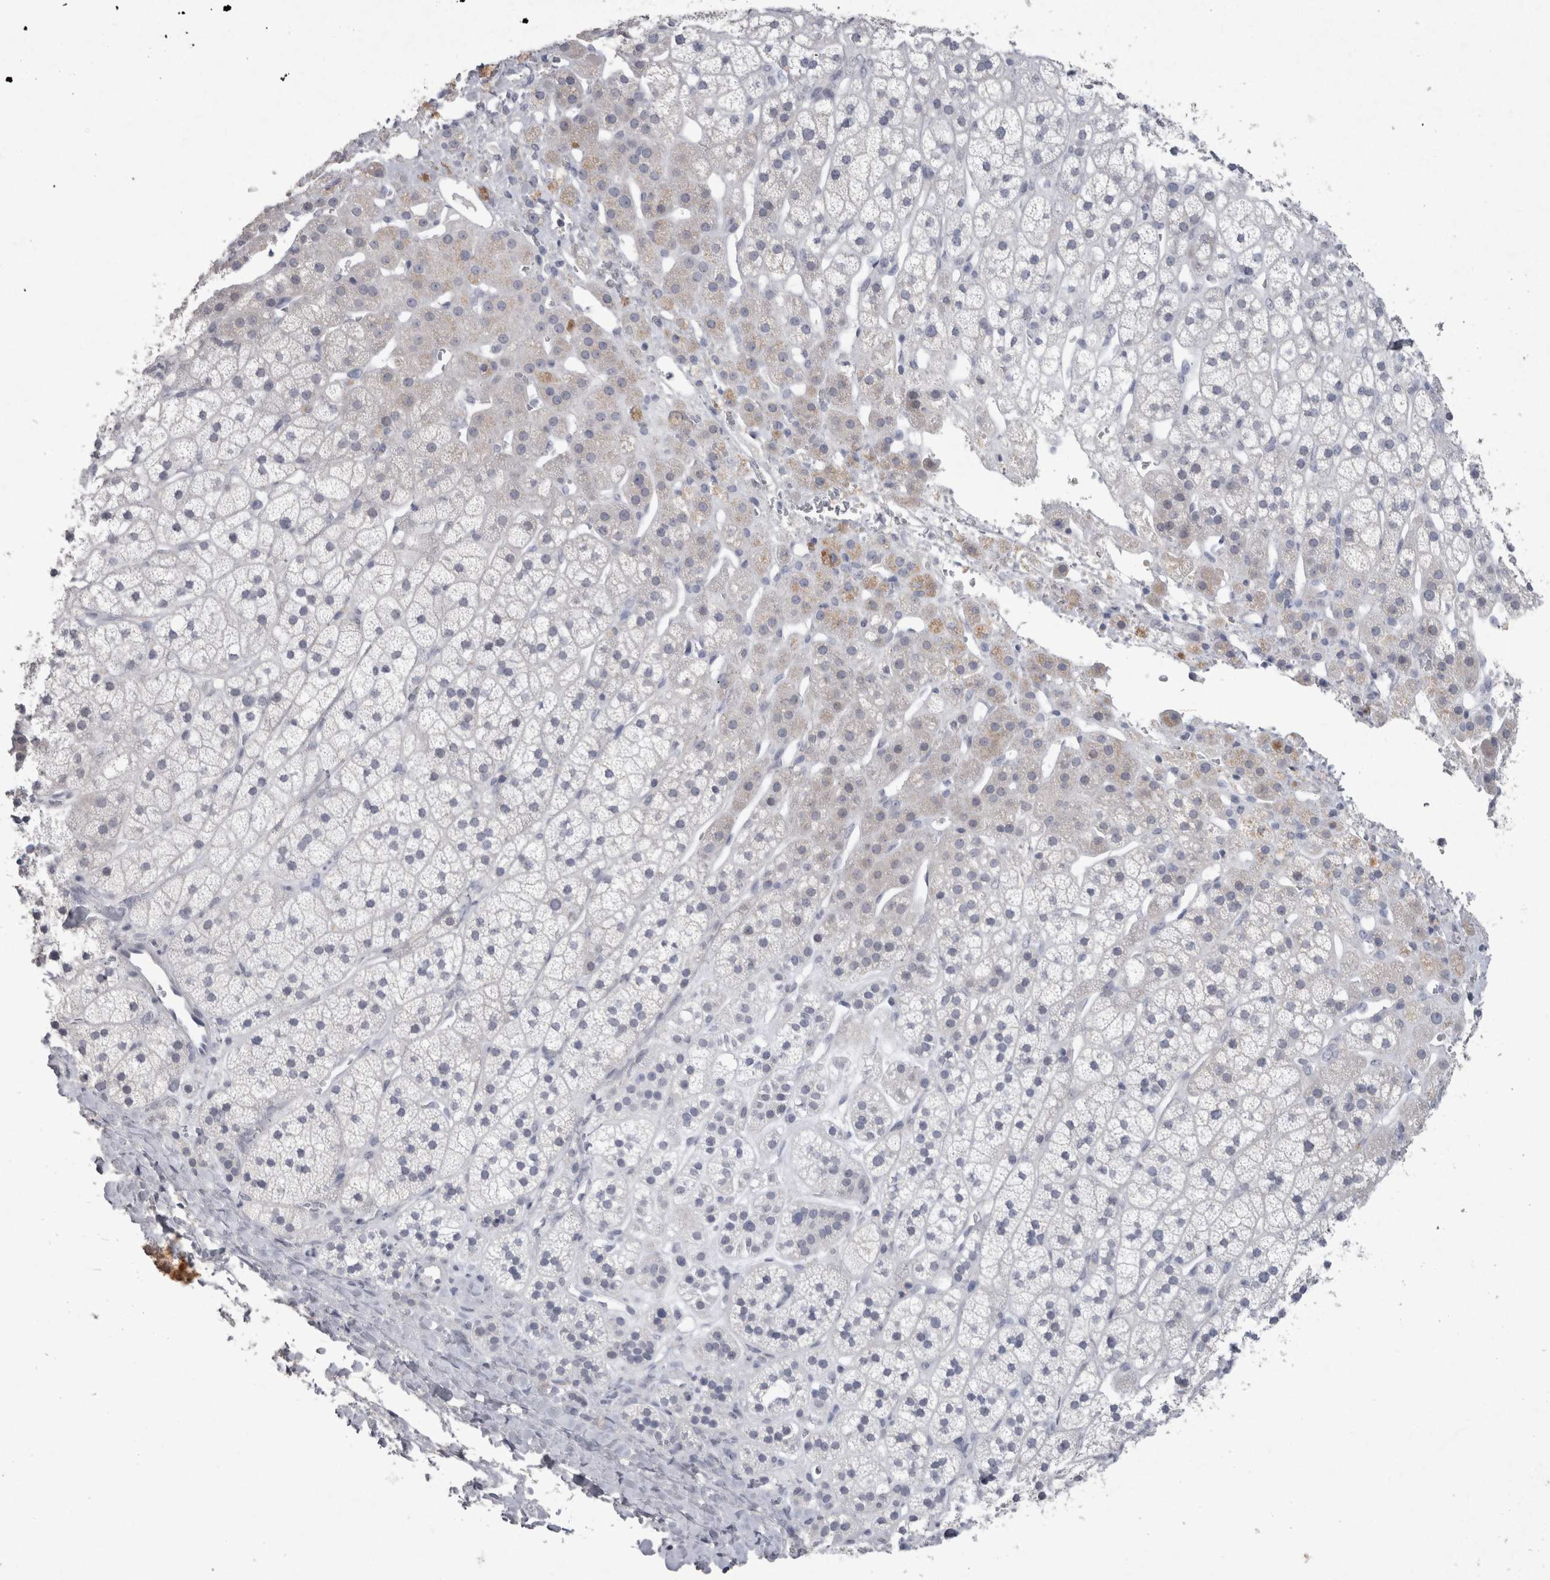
{"staining": {"intensity": "moderate", "quantity": "<25%", "location": "cytoplasmic/membranous"}, "tissue": "adrenal gland", "cell_type": "Glandular cells", "image_type": "normal", "snomed": [{"axis": "morphology", "description": "Normal tissue, NOS"}, {"axis": "topography", "description": "Adrenal gland"}], "caption": "Protein analysis of benign adrenal gland exhibits moderate cytoplasmic/membranous positivity in about <25% of glandular cells. The staining was performed using DAB, with brown indicating positive protein expression. Nuclei are stained blue with hematoxylin.", "gene": "PDX1", "patient": {"sex": "male", "age": 56}}